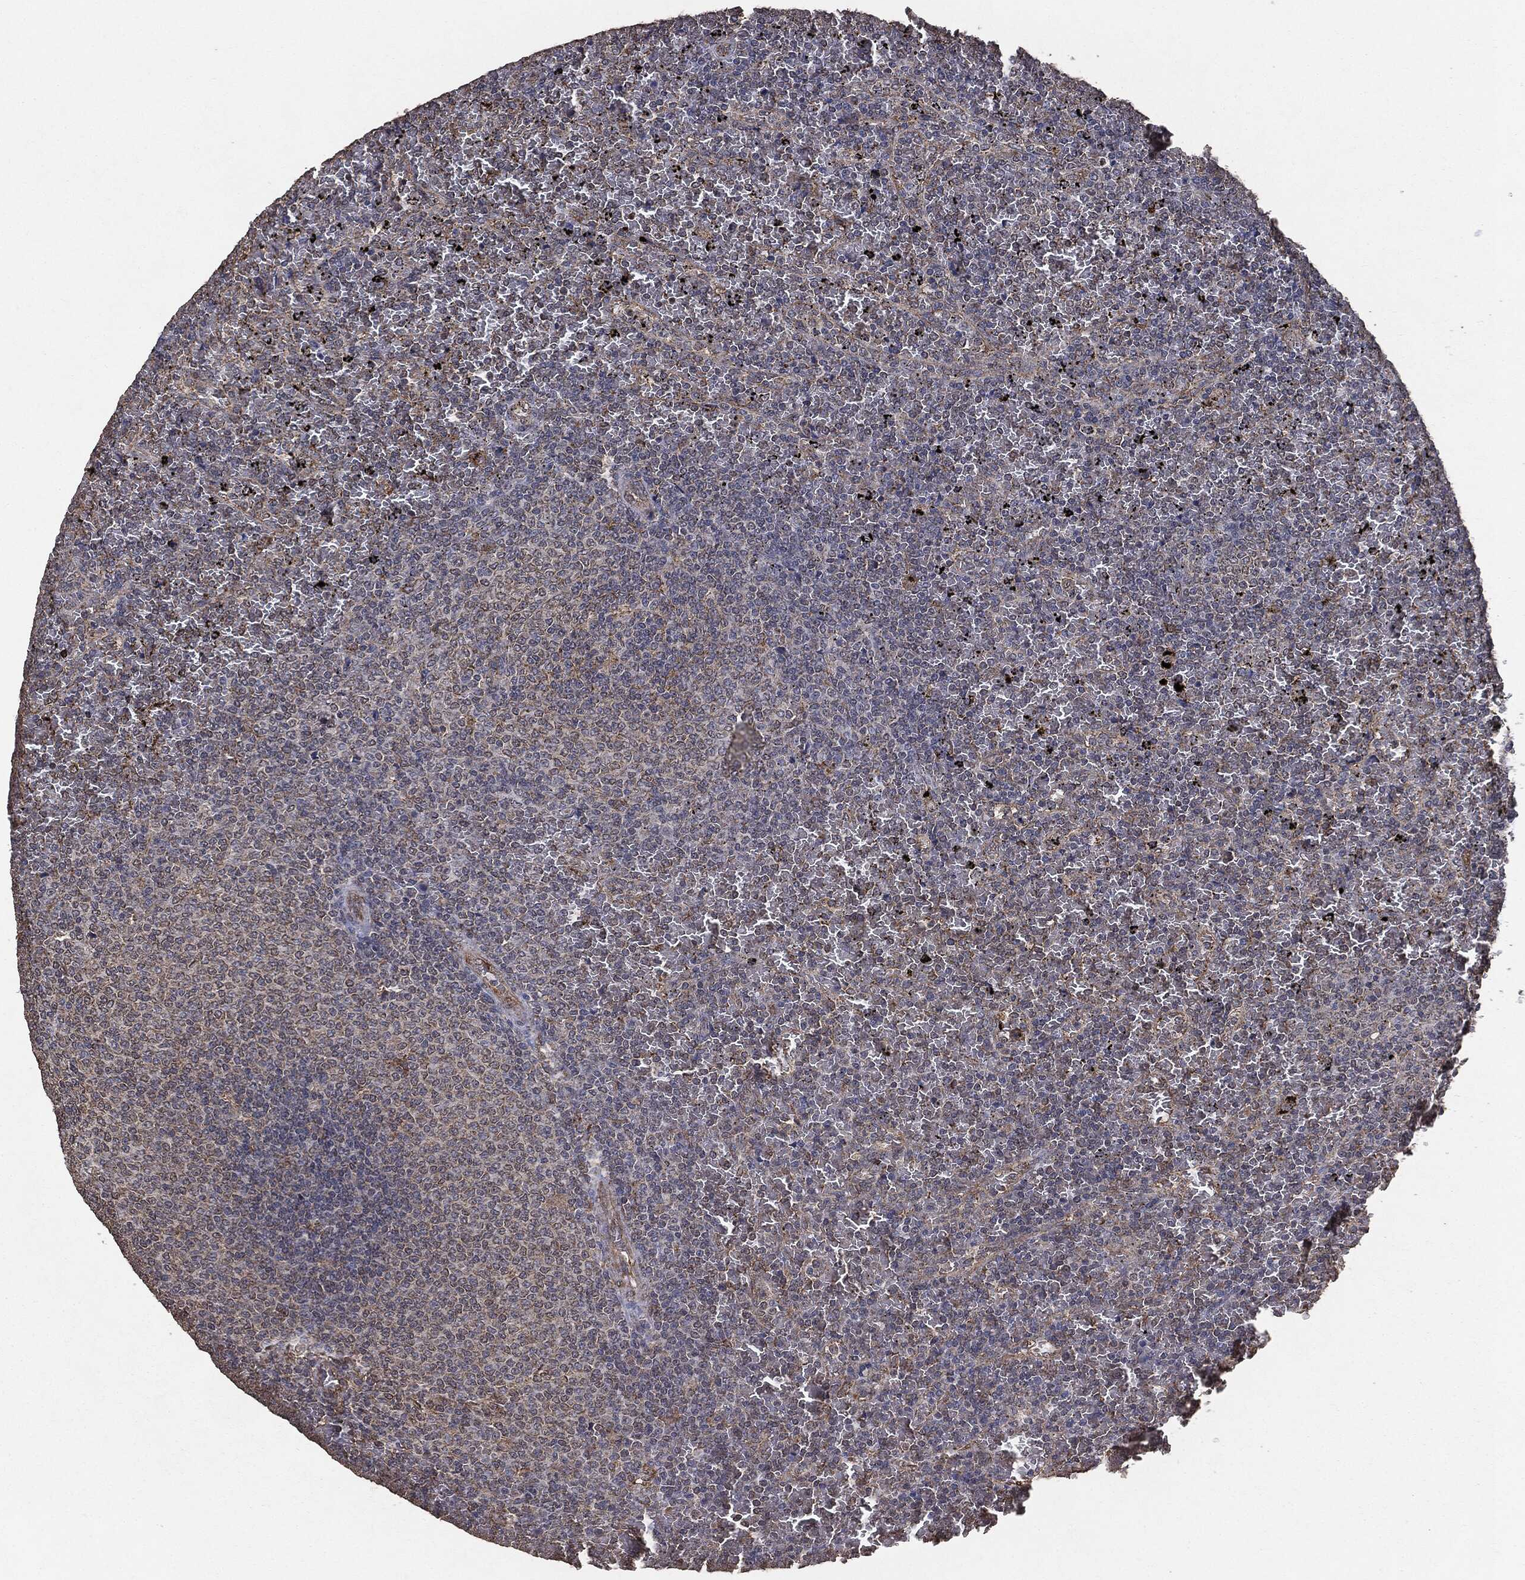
{"staining": {"intensity": "negative", "quantity": "none", "location": "none"}, "tissue": "lymphoma", "cell_type": "Tumor cells", "image_type": "cancer", "snomed": [{"axis": "morphology", "description": "Malignant lymphoma, non-Hodgkin's type, Low grade"}, {"axis": "topography", "description": "Spleen"}], "caption": "DAB (3,3'-diaminobenzidine) immunohistochemical staining of low-grade malignant lymphoma, non-Hodgkin's type demonstrates no significant expression in tumor cells.", "gene": "MTOR", "patient": {"sex": "female", "age": 77}}